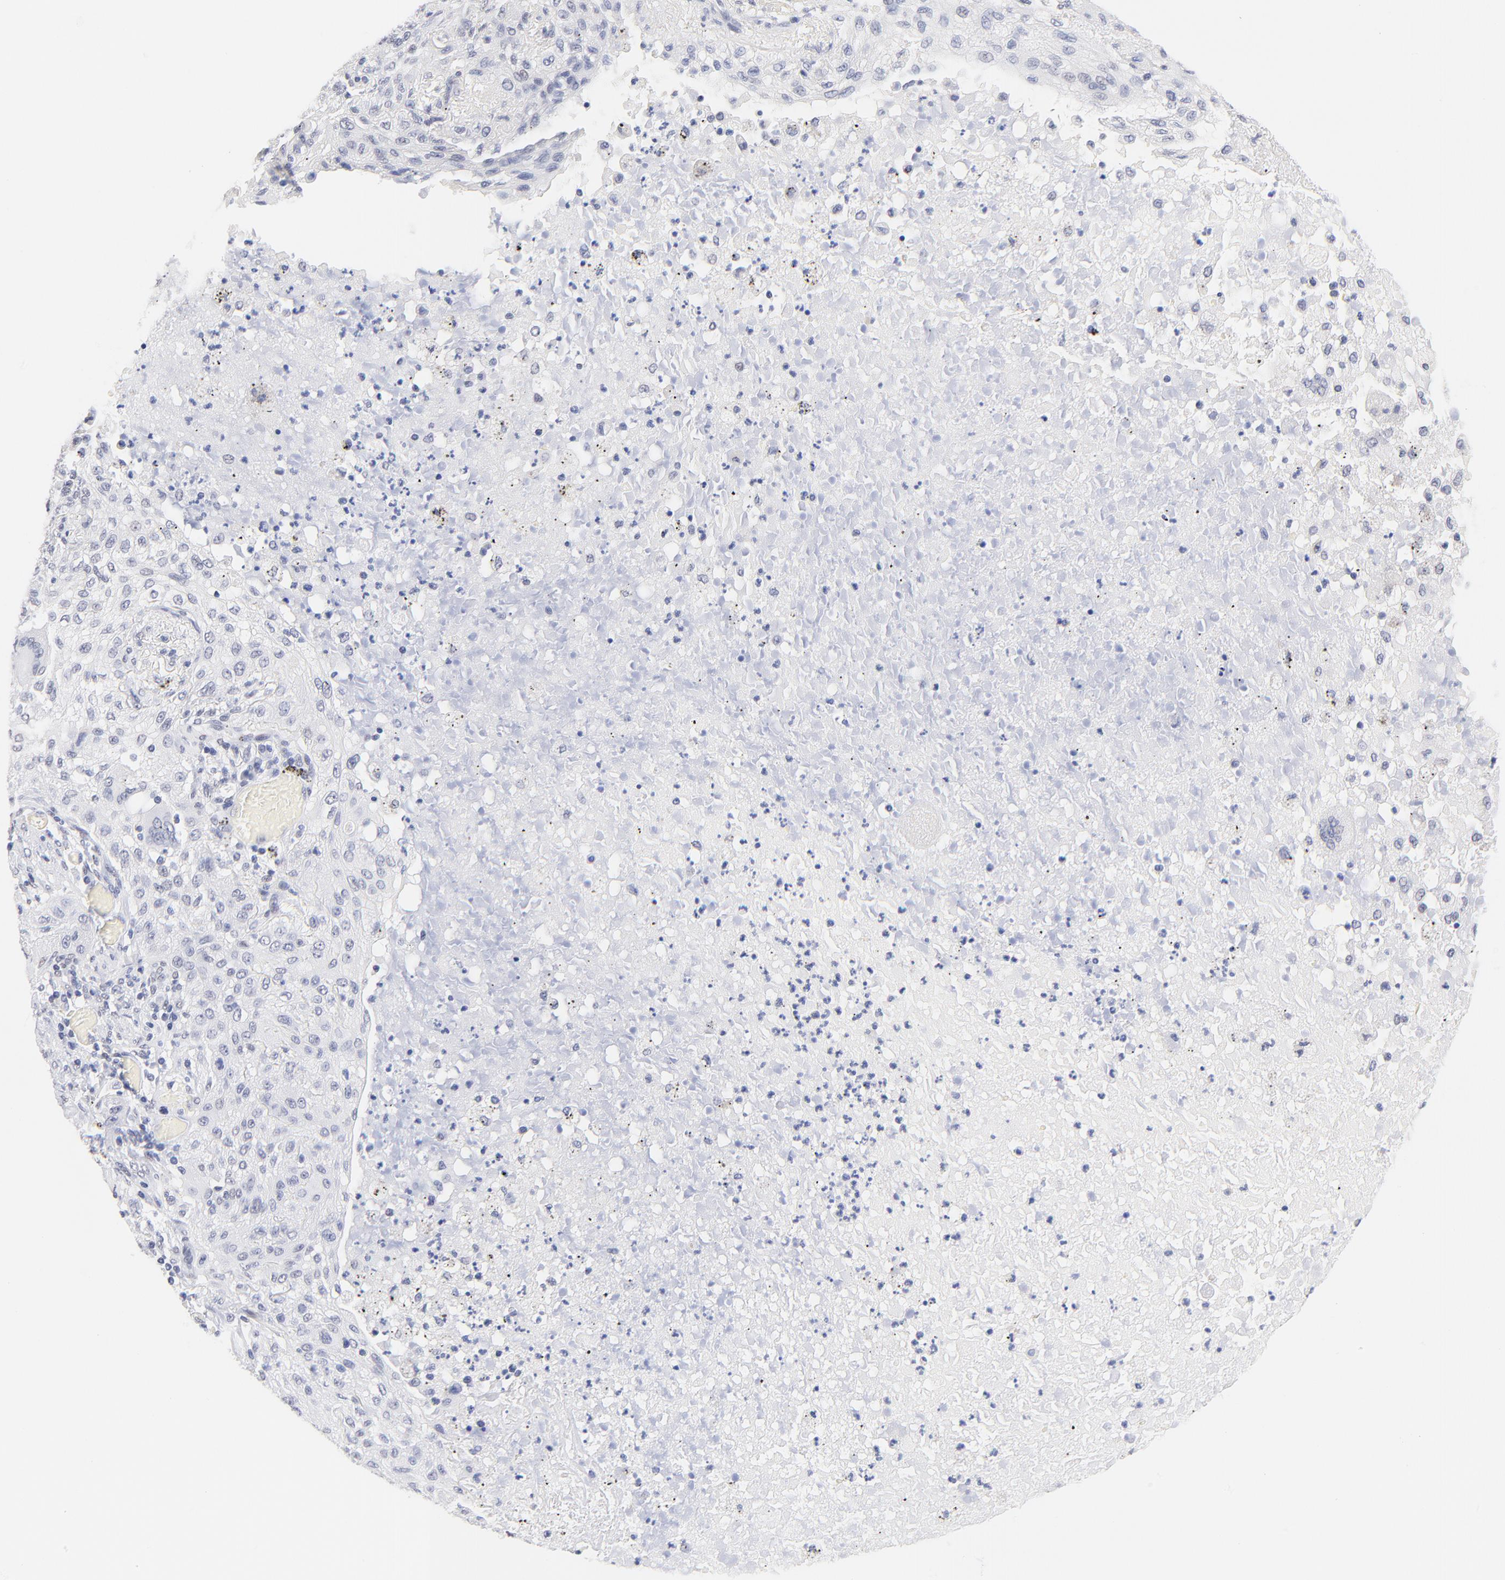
{"staining": {"intensity": "negative", "quantity": "none", "location": "none"}, "tissue": "lung cancer", "cell_type": "Tumor cells", "image_type": "cancer", "snomed": [{"axis": "morphology", "description": "Squamous cell carcinoma, NOS"}, {"axis": "topography", "description": "Lung"}], "caption": "IHC photomicrograph of neoplastic tissue: human lung squamous cell carcinoma stained with DAB shows no significant protein staining in tumor cells.", "gene": "ZNF74", "patient": {"sex": "female", "age": 47}}